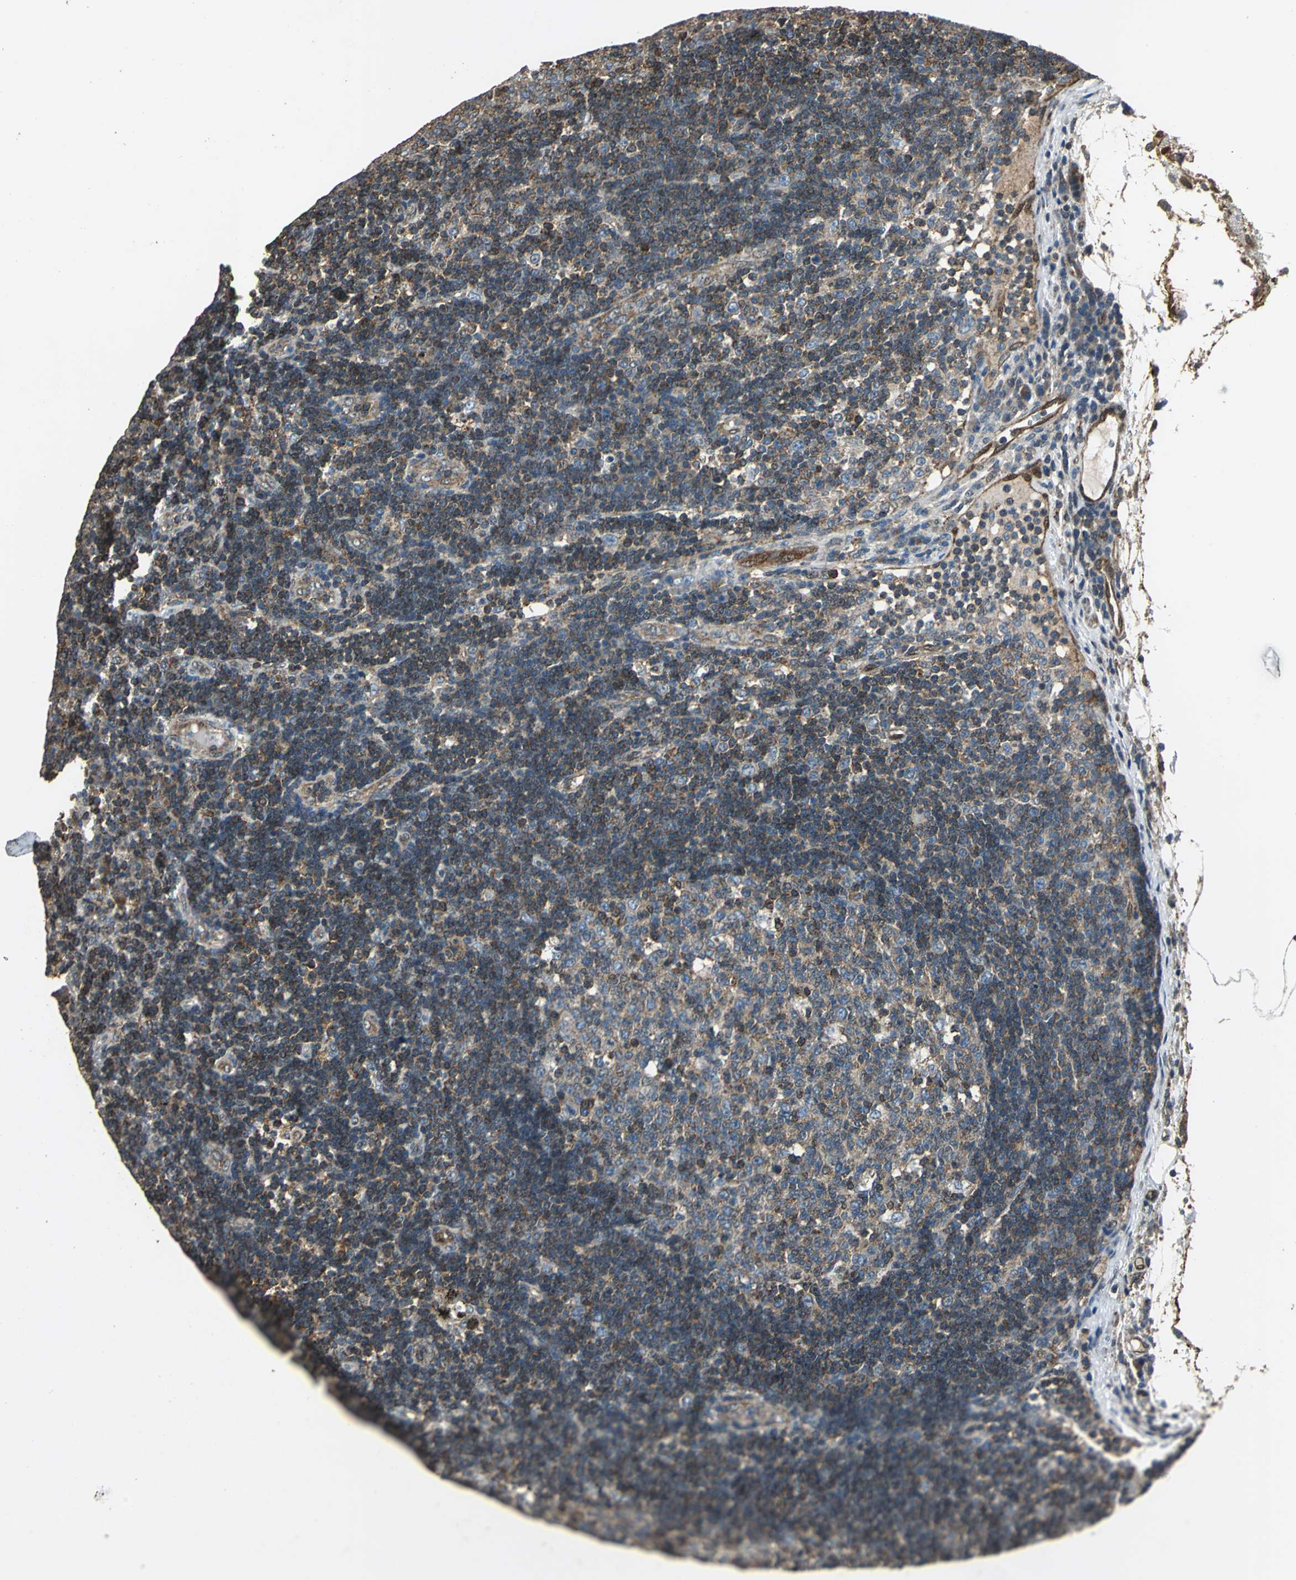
{"staining": {"intensity": "weak", "quantity": "25%-75%", "location": "cytoplasmic/membranous"}, "tissue": "lymph node", "cell_type": "Germinal center cells", "image_type": "normal", "snomed": [{"axis": "morphology", "description": "Normal tissue, NOS"}, {"axis": "morphology", "description": "Squamous cell carcinoma, metastatic, NOS"}, {"axis": "topography", "description": "Lymph node"}], "caption": "A micrograph of lymph node stained for a protein displays weak cytoplasmic/membranous brown staining in germinal center cells.", "gene": "DNAJB4", "patient": {"sex": "female", "age": 53}}